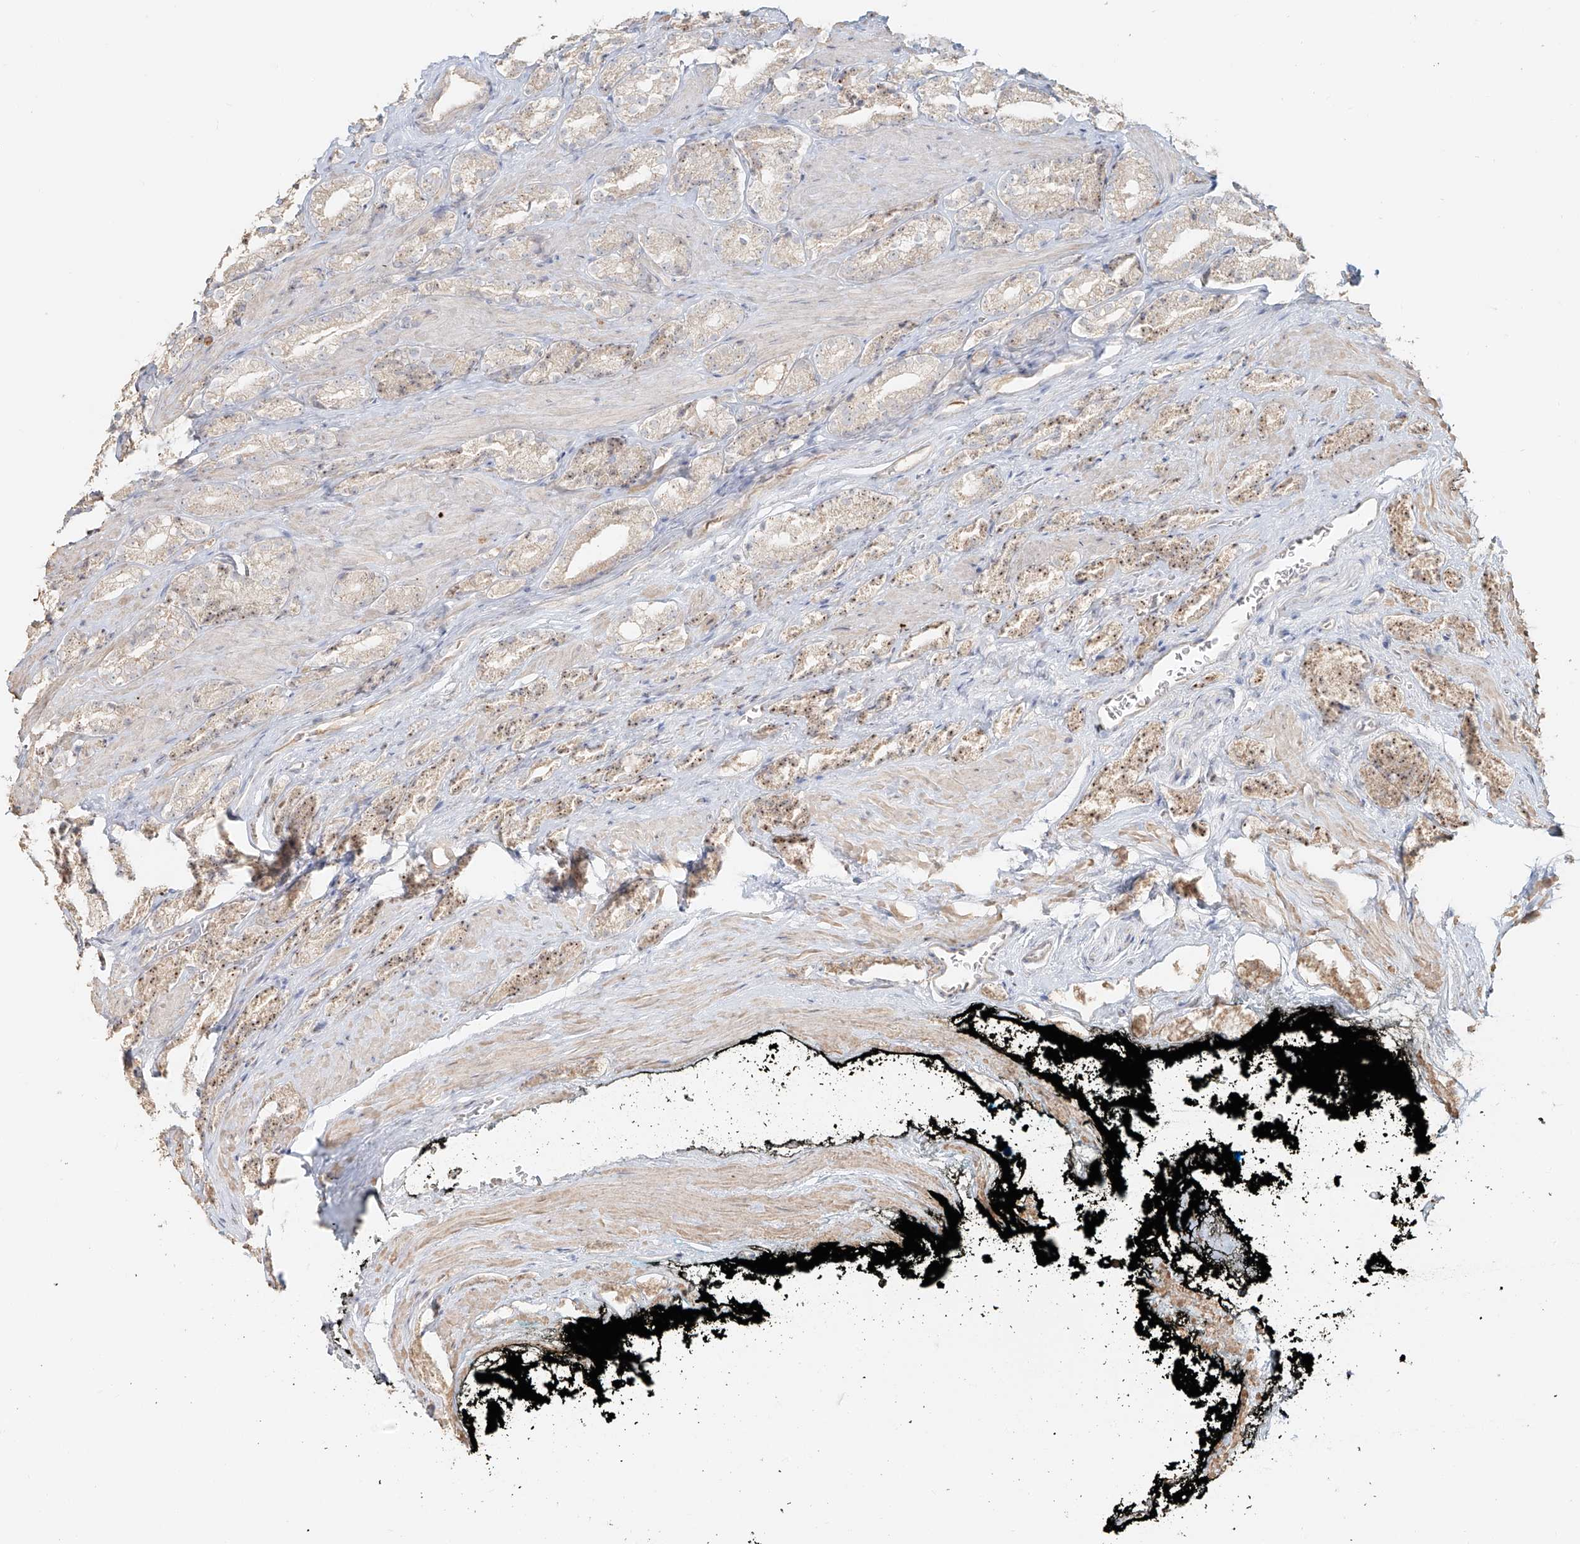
{"staining": {"intensity": "moderate", "quantity": "<25%", "location": "nuclear"}, "tissue": "prostate cancer", "cell_type": "Tumor cells", "image_type": "cancer", "snomed": [{"axis": "morphology", "description": "Adenocarcinoma, High grade"}, {"axis": "topography", "description": "Prostate"}], "caption": "IHC of prostate cancer shows low levels of moderate nuclear positivity in about <25% of tumor cells.", "gene": "NPHS1", "patient": {"sex": "male", "age": 71}}